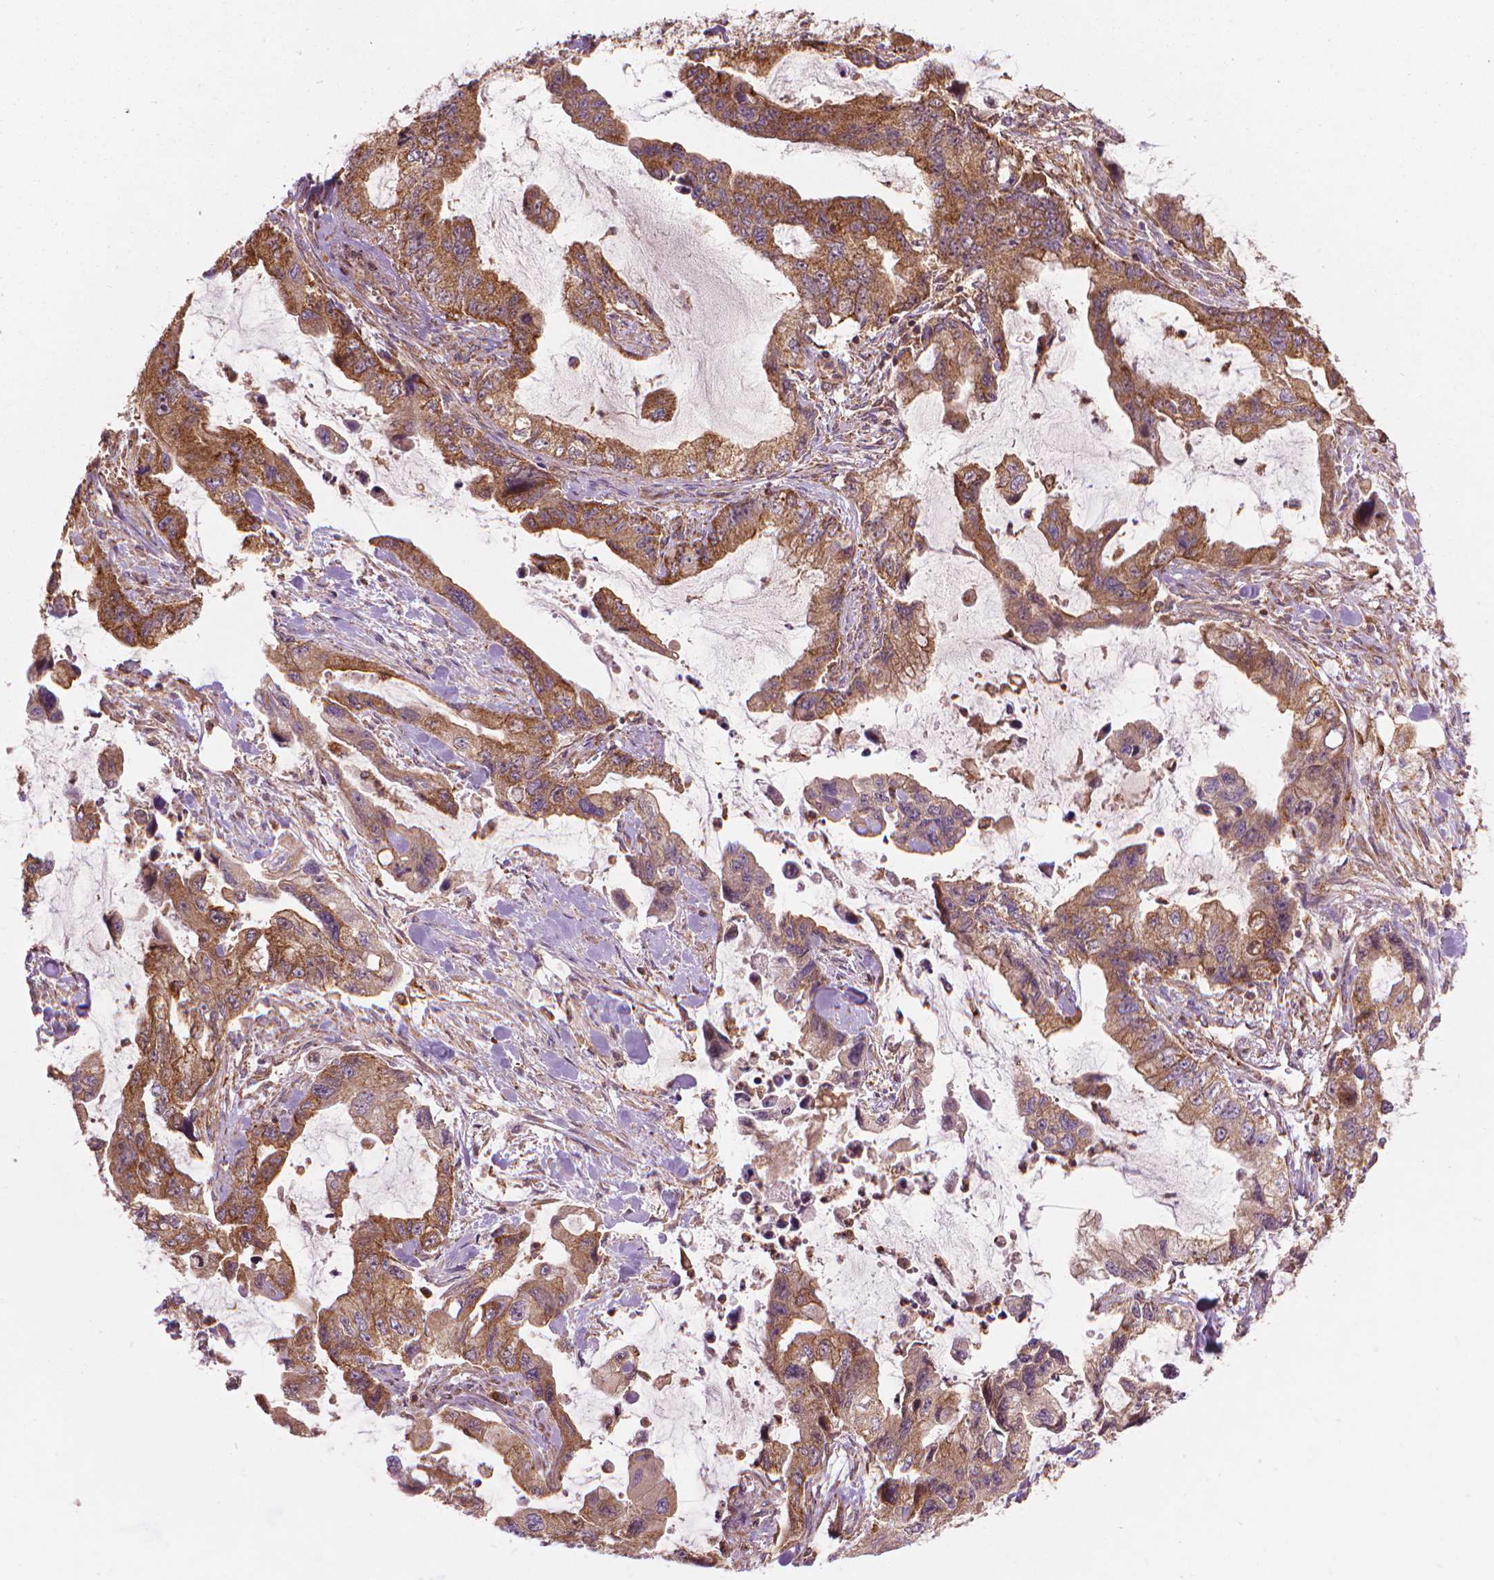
{"staining": {"intensity": "moderate", "quantity": "25%-75%", "location": "cytoplasmic/membranous"}, "tissue": "stomach cancer", "cell_type": "Tumor cells", "image_type": "cancer", "snomed": [{"axis": "morphology", "description": "Adenocarcinoma, NOS"}, {"axis": "topography", "description": "Pancreas"}, {"axis": "topography", "description": "Stomach, upper"}, {"axis": "topography", "description": "Stomach"}], "caption": "Protein staining reveals moderate cytoplasmic/membranous staining in about 25%-75% of tumor cells in stomach cancer (adenocarcinoma). The protein of interest is stained brown, and the nuclei are stained in blue (DAB IHC with brightfield microscopy, high magnification).", "gene": "VARS2", "patient": {"sex": "male", "age": 77}}